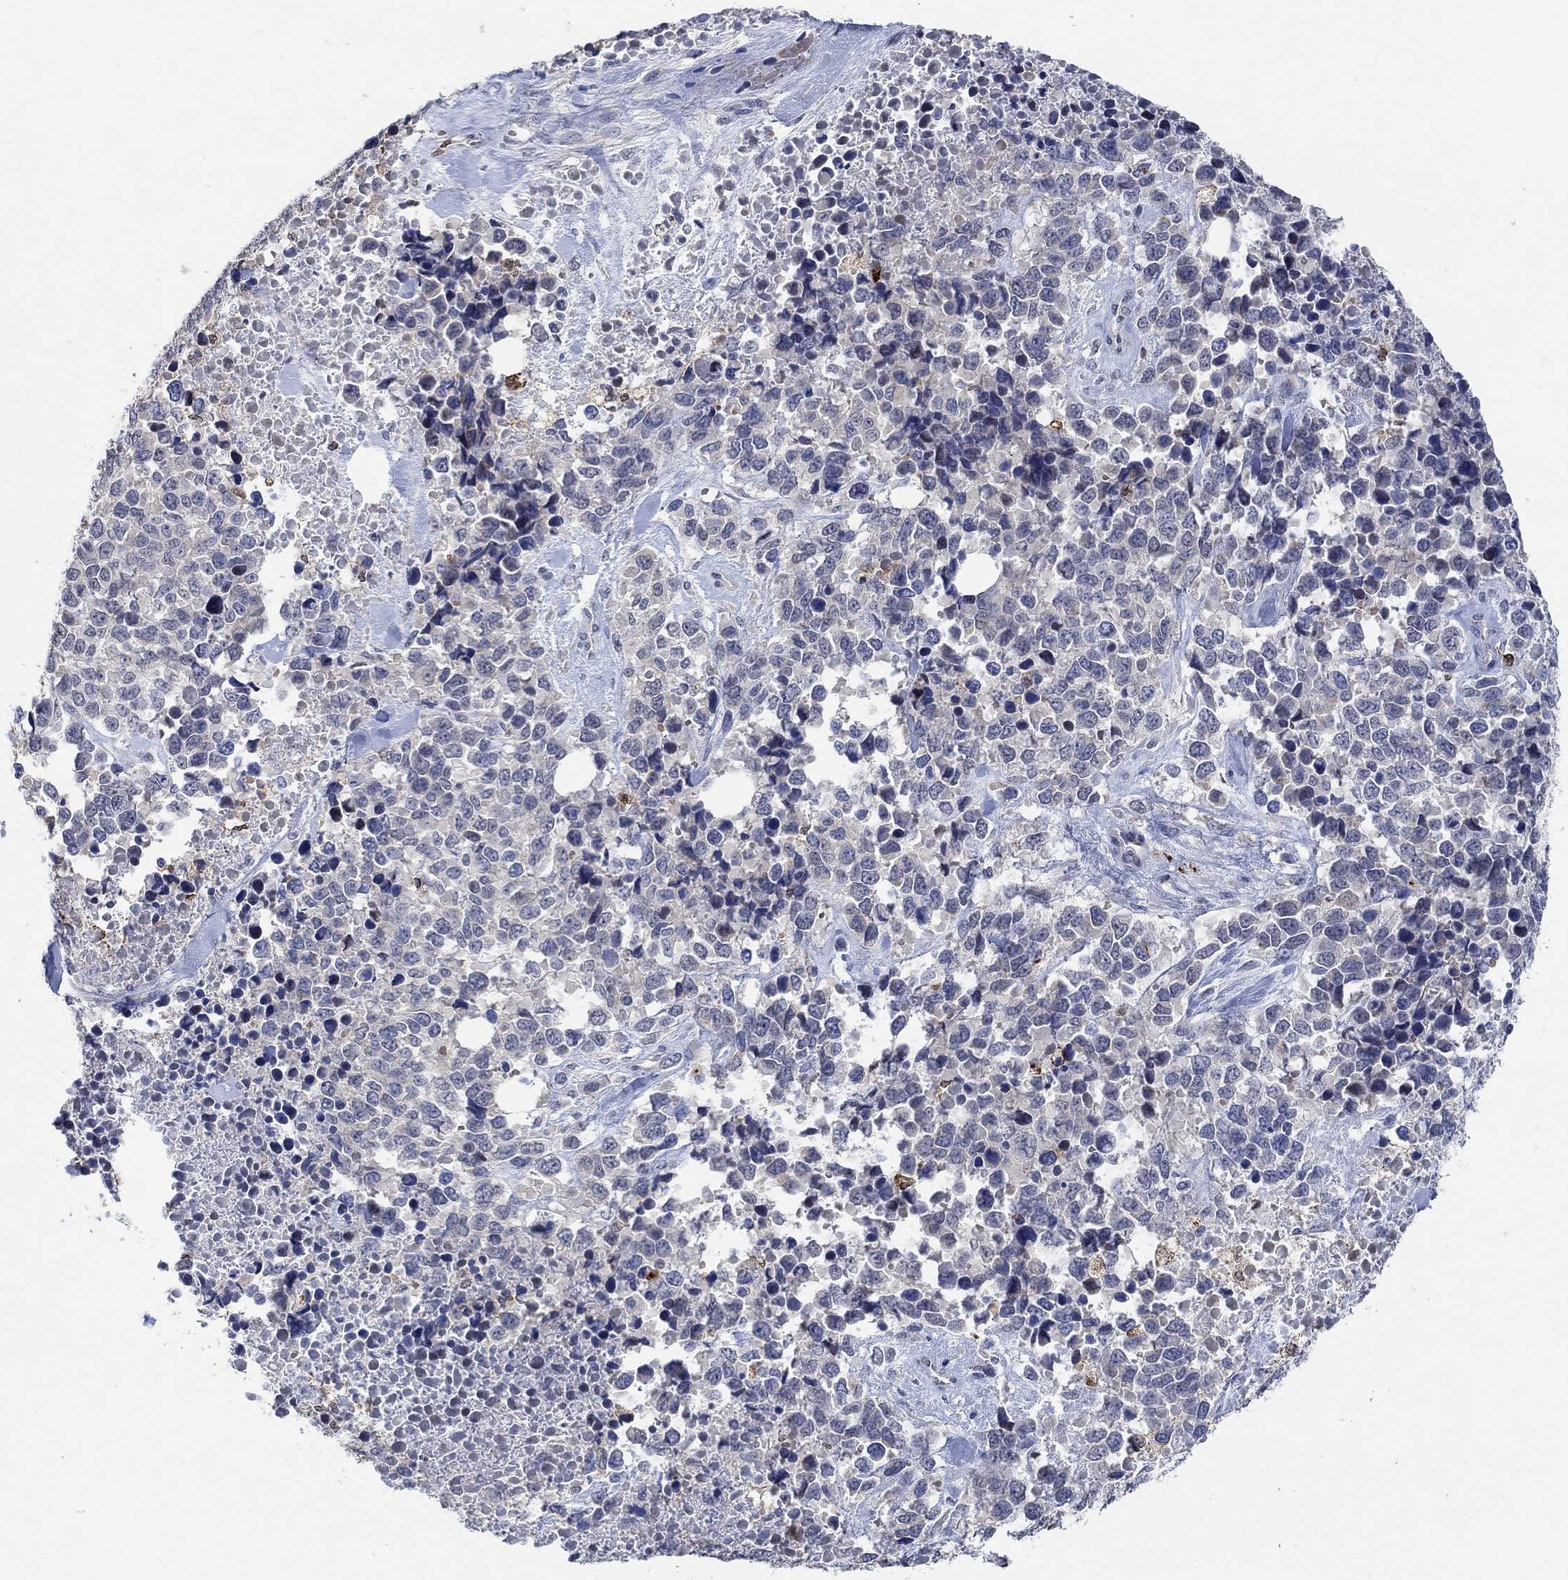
{"staining": {"intensity": "negative", "quantity": "none", "location": "none"}, "tissue": "melanoma", "cell_type": "Tumor cells", "image_type": "cancer", "snomed": [{"axis": "morphology", "description": "Malignant melanoma, Metastatic site"}, {"axis": "topography", "description": "Skin"}], "caption": "High magnification brightfield microscopy of malignant melanoma (metastatic site) stained with DAB (3,3'-diaminobenzidine) (brown) and counterstained with hematoxylin (blue): tumor cells show no significant expression.", "gene": "MPP1", "patient": {"sex": "male", "age": 84}}